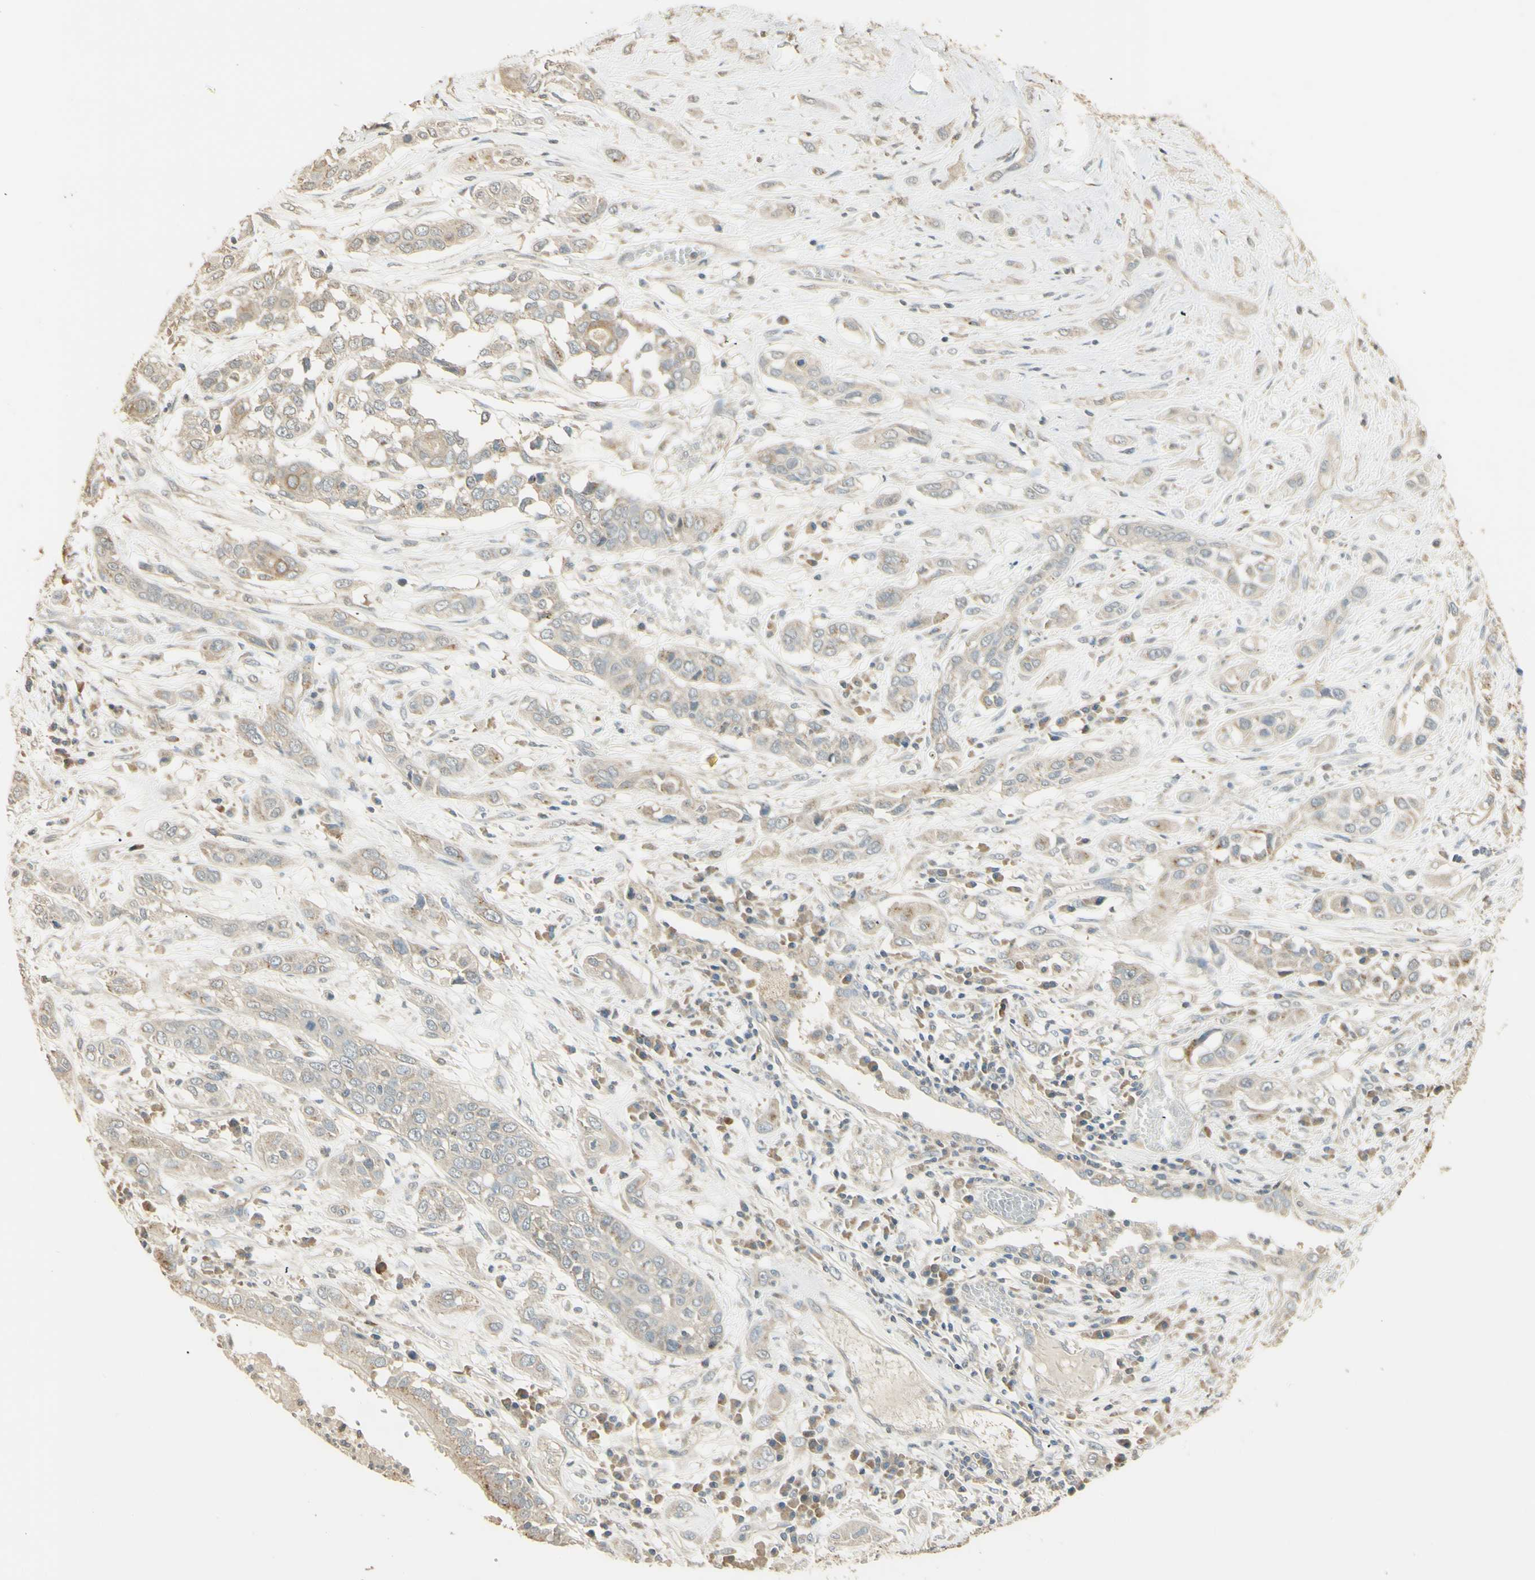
{"staining": {"intensity": "weak", "quantity": "25%-75%", "location": "cytoplasmic/membranous"}, "tissue": "lung cancer", "cell_type": "Tumor cells", "image_type": "cancer", "snomed": [{"axis": "morphology", "description": "Squamous cell carcinoma, NOS"}, {"axis": "topography", "description": "Lung"}], "caption": "Immunohistochemical staining of human lung cancer (squamous cell carcinoma) reveals low levels of weak cytoplasmic/membranous positivity in approximately 25%-75% of tumor cells. (Stains: DAB (3,3'-diaminobenzidine) in brown, nuclei in blue, Microscopy: brightfield microscopy at high magnification).", "gene": "UXS1", "patient": {"sex": "male", "age": 71}}